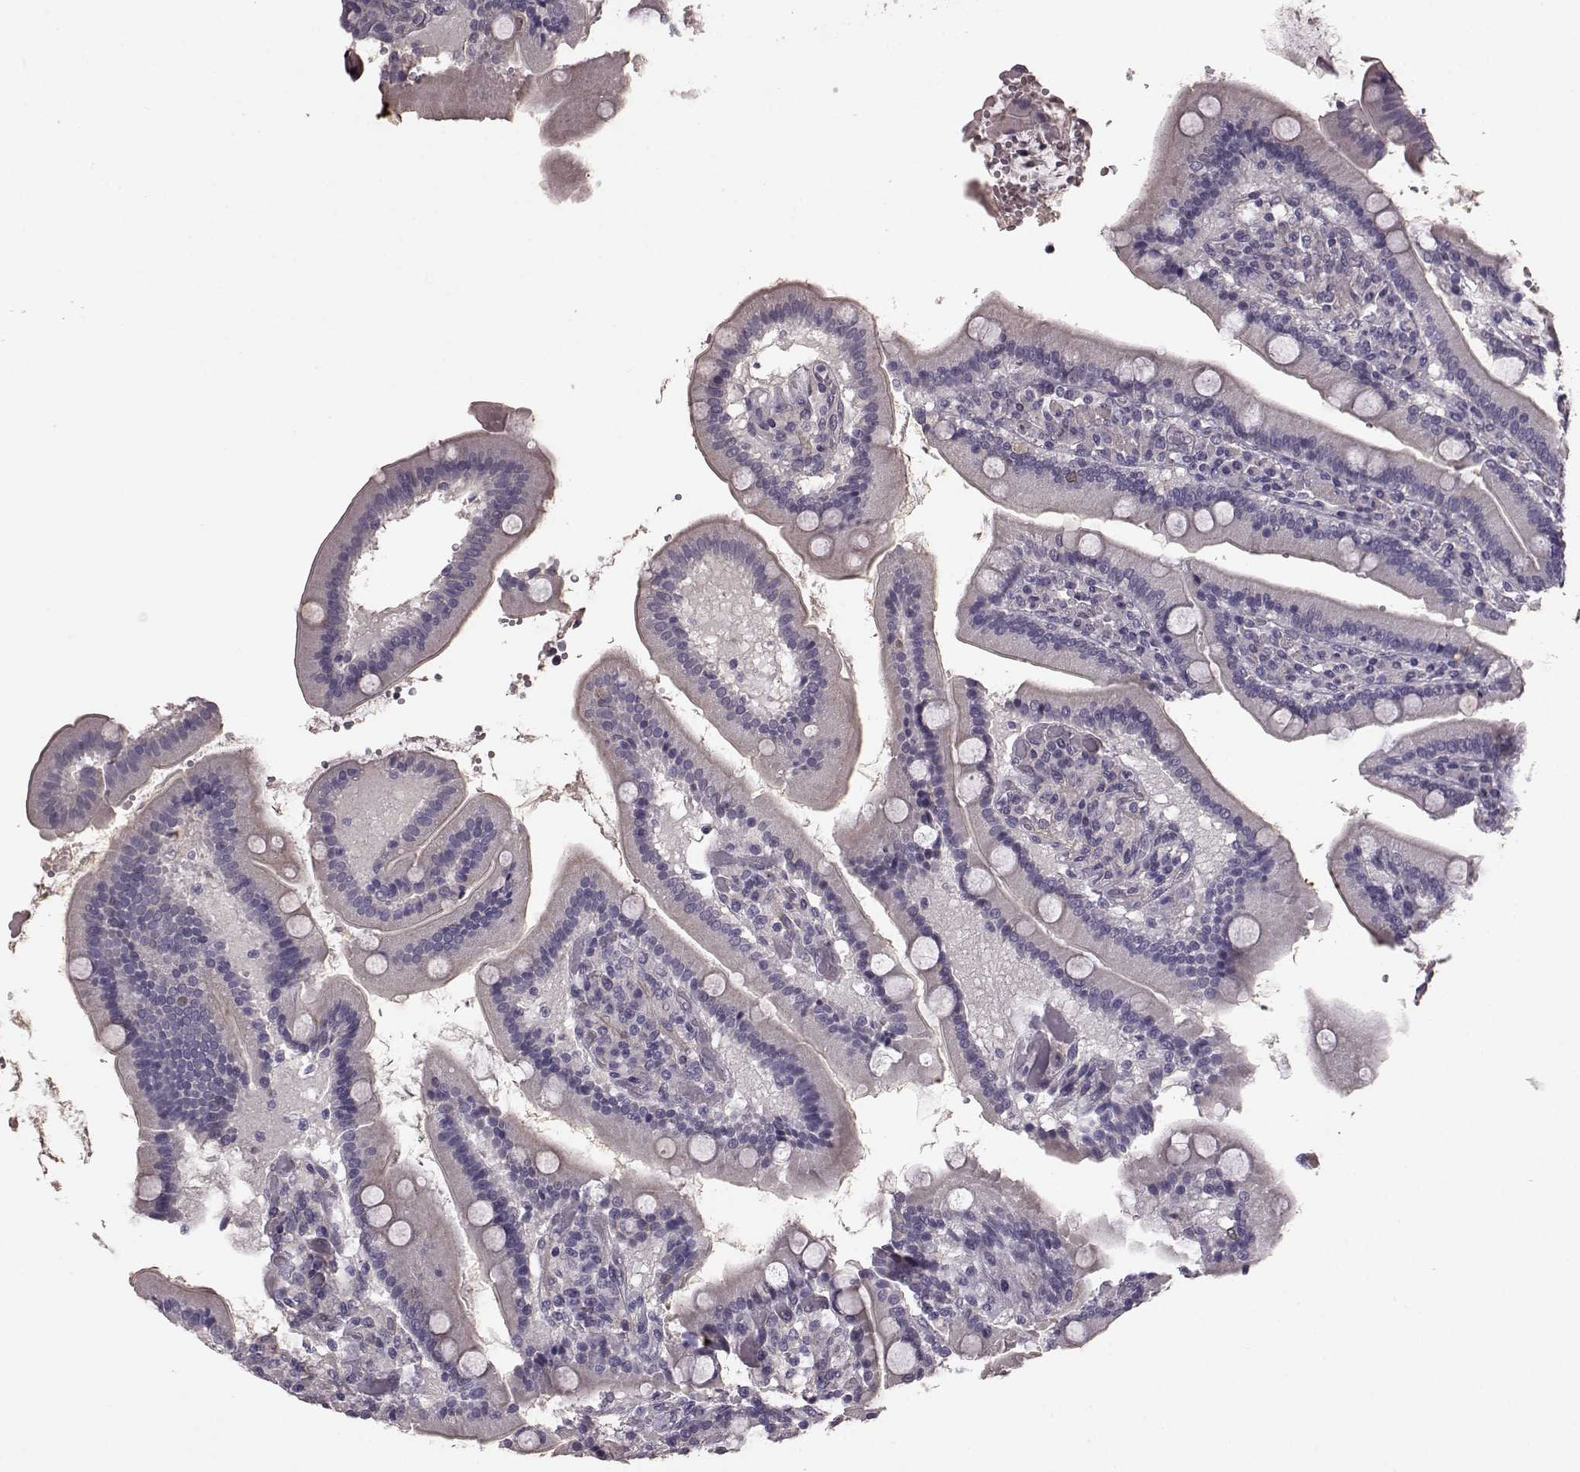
{"staining": {"intensity": "negative", "quantity": "none", "location": "none"}, "tissue": "duodenum", "cell_type": "Glandular cells", "image_type": "normal", "snomed": [{"axis": "morphology", "description": "Normal tissue, NOS"}, {"axis": "topography", "description": "Duodenum"}], "caption": "There is no significant staining in glandular cells of duodenum. Brightfield microscopy of immunohistochemistry (IHC) stained with DAB (3,3'-diaminobenzidine) (brown) and hematoxylin (blue), captured at high magnification.", "gene": "GRK1", "patient": {"sex": "female", "age": 62}}